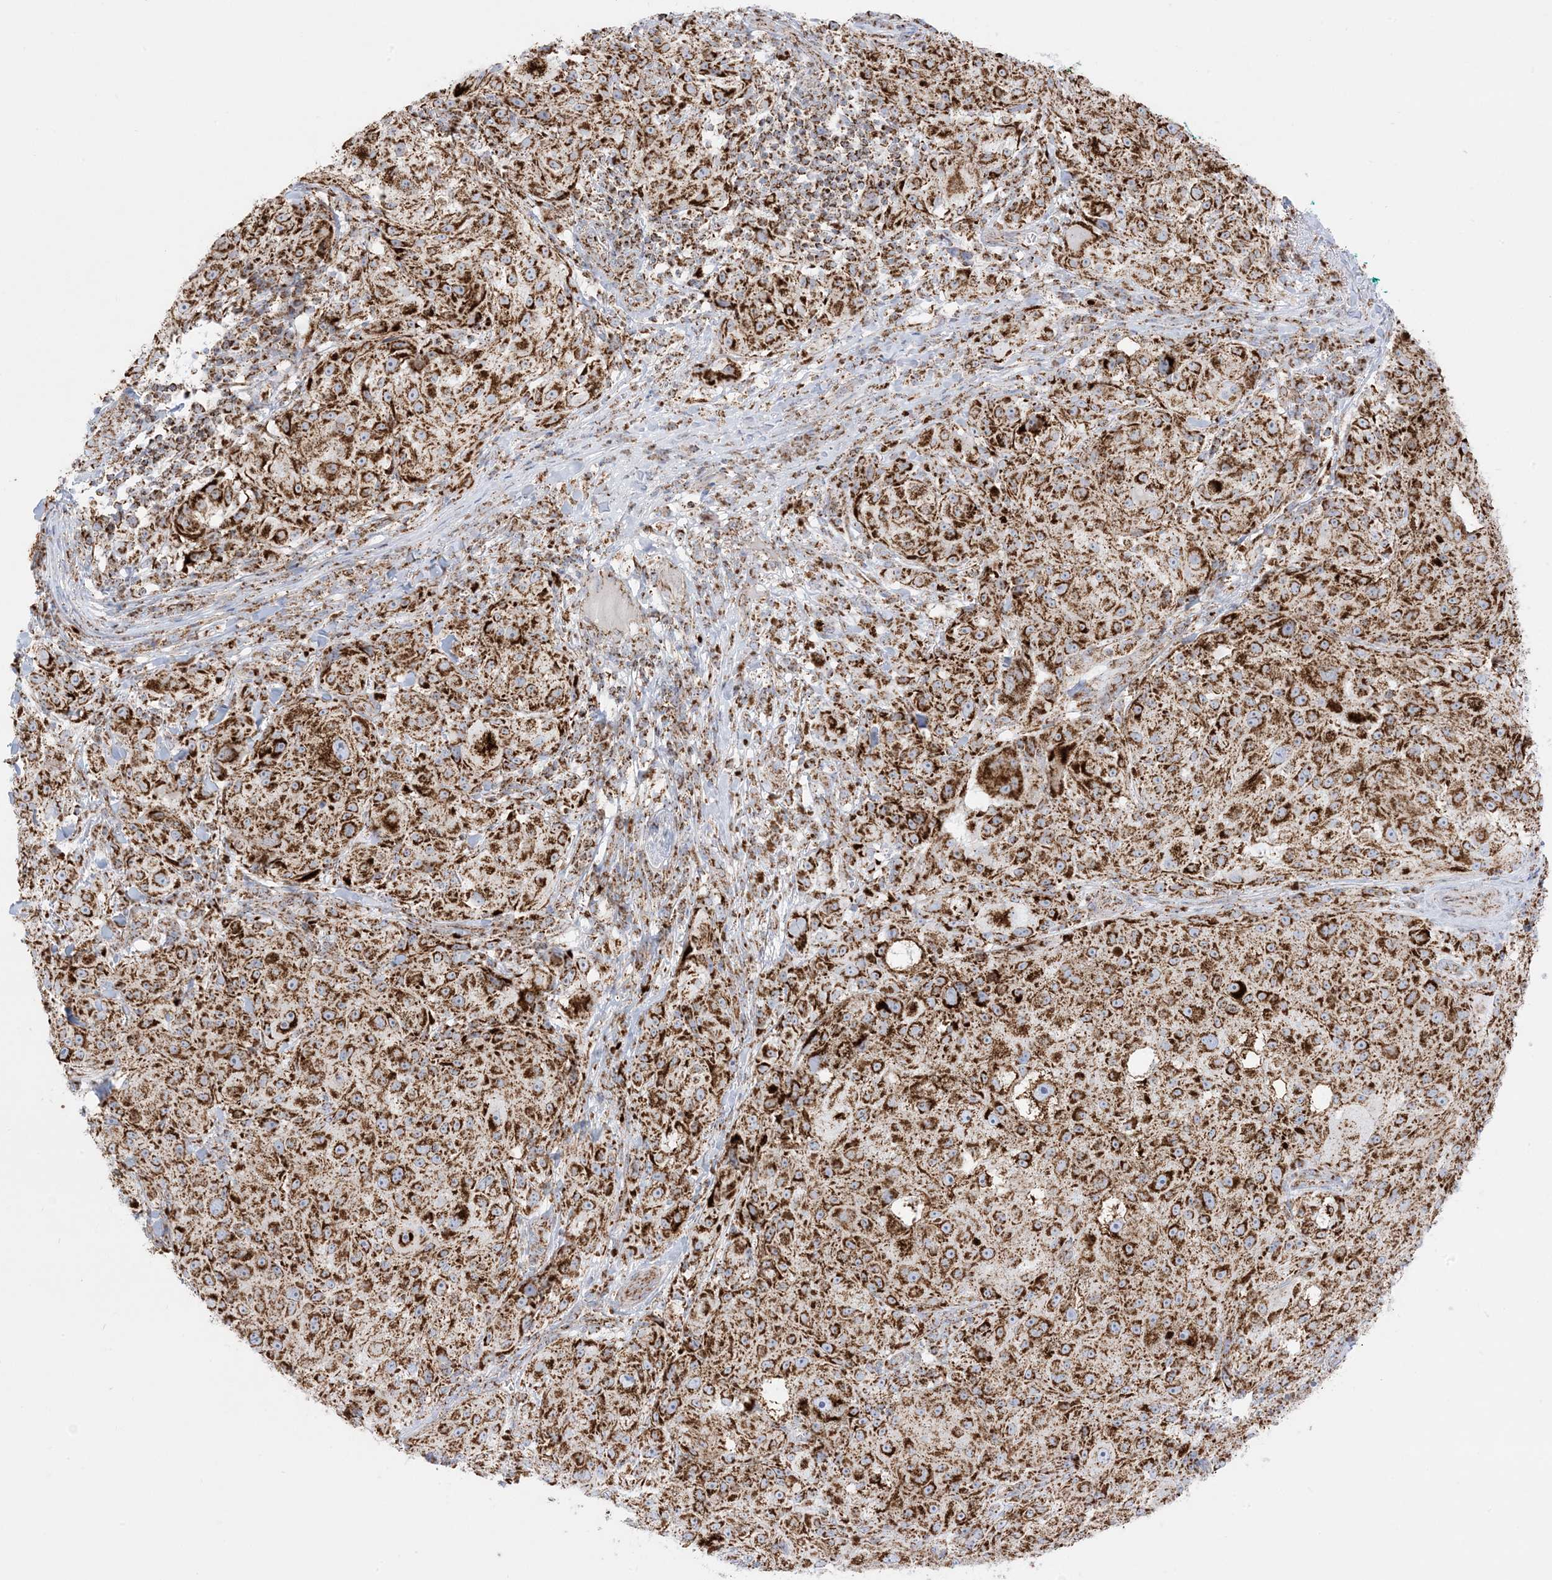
{"staining": {"intensity": "strong", "quantity": ">75%", "location": "cytoplasmic/membranous"}, "tissue": "melanoma", "cell_type": "Tumor cells", "image_type": "cancer", "snomed": [{"axis": "morphology", "description": "Necrosis, NOS"}, {"axis": "morphology", "description": "Malignant melanoma, NOS"}, {"axis": "topography", "description": "Skin"}], "caption": "Human melanoma stained with a brown dye shows strong cytoplasmic/membranous positive expression in about >75% of tumor cells.", "gene": "MRPS36", "patient": {"sex": "female", "age": 87}}